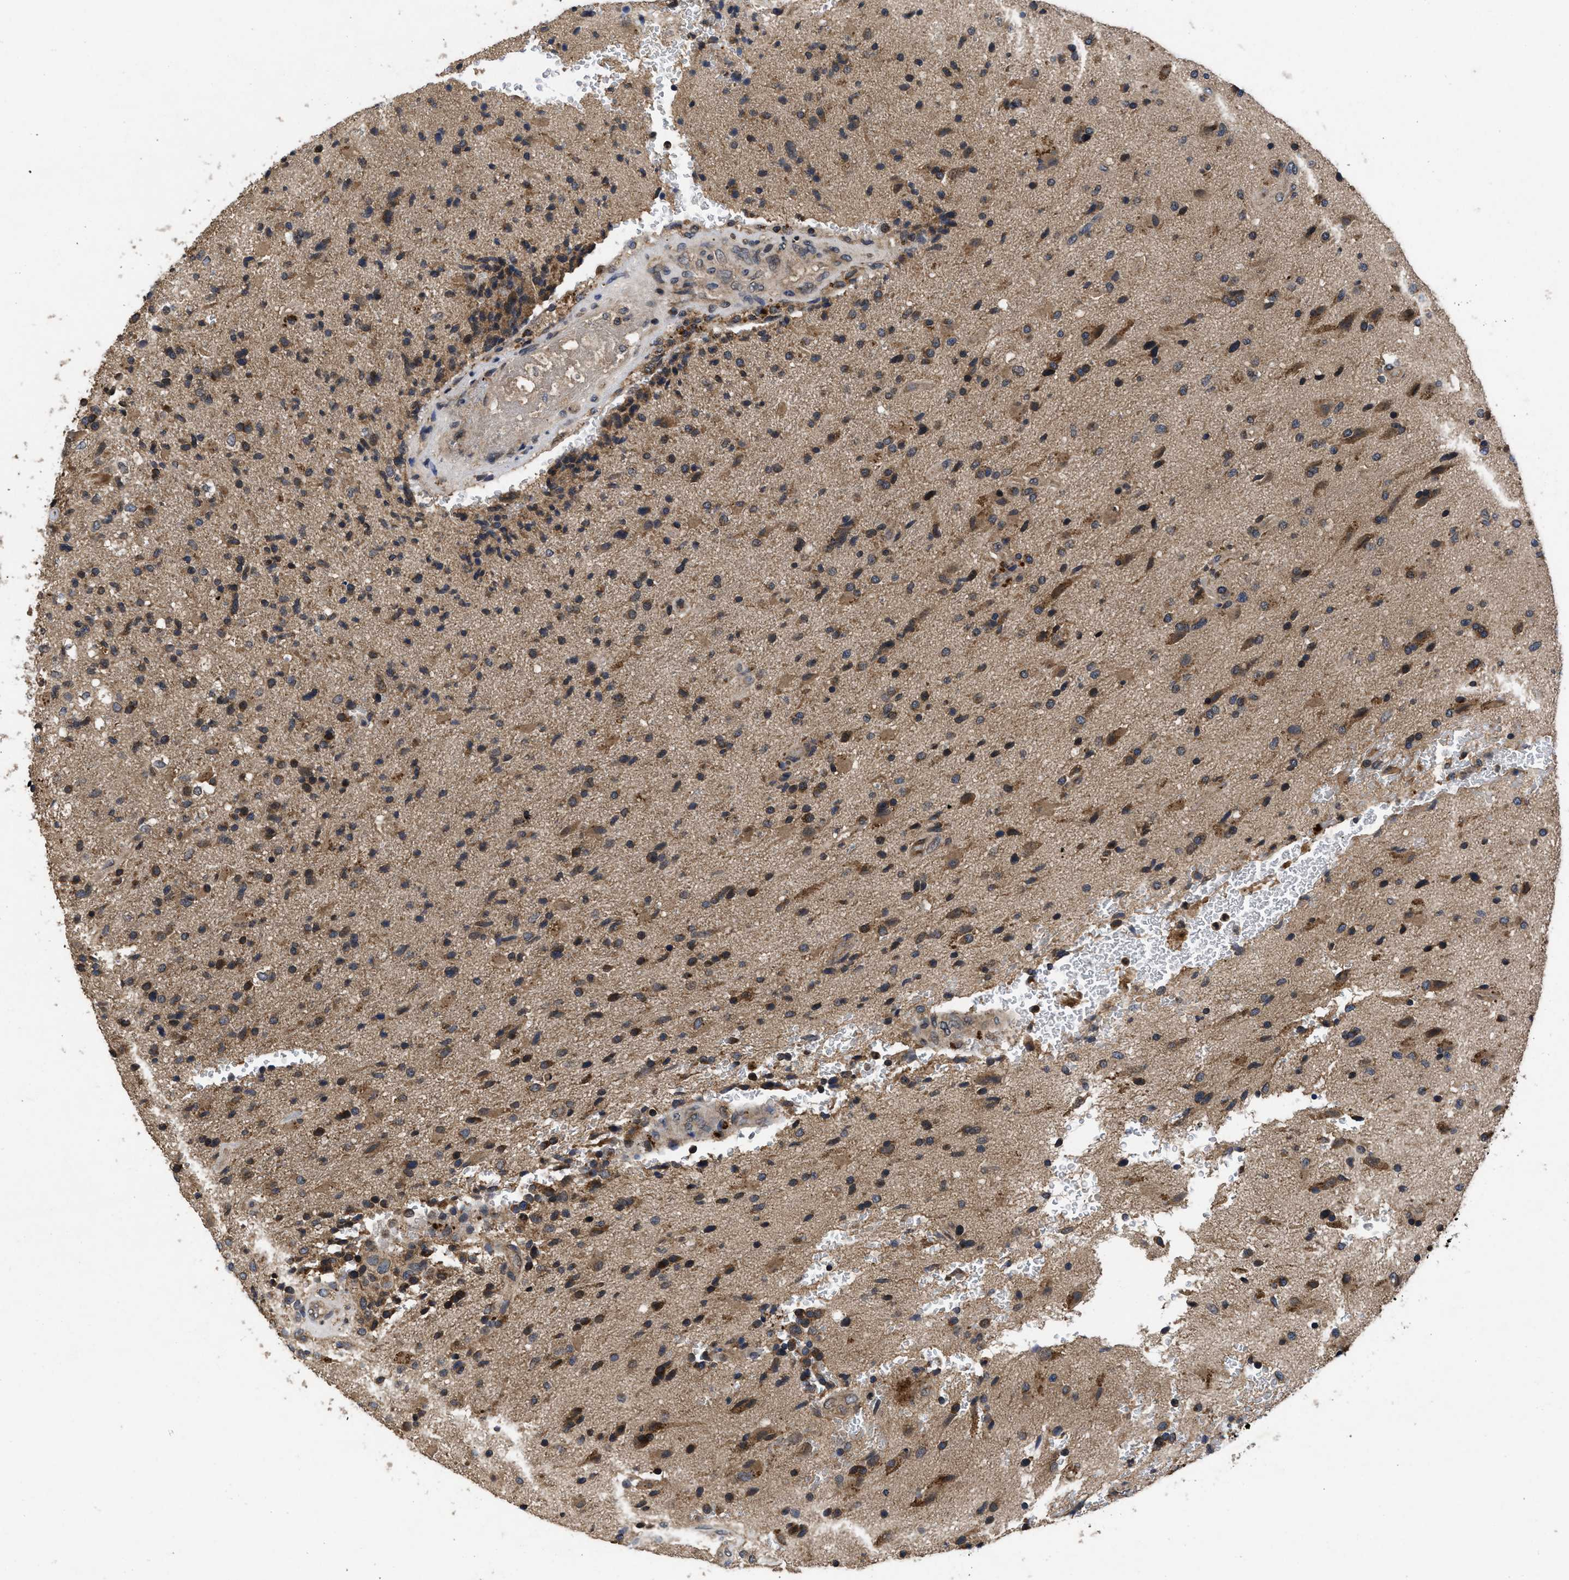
{"staining": {"intensity": "moderate", "quantity": ">75%", "location": "cytoplasmic/membranous"}, "tissue": "glioma", "cell_type": "Tumor cells", "image_type": "cancer", "snomed": [{"axis": "morphology", "description": "Glioma, malignant, High grade"}, {"axis": "topography", "description": "Brain"}], "caption": "Immunohistochemistry (IHC) micrograph of neoplastic tissue: human malignant high-grade glioma stained using immunohistochemistry displays medium levels of moderate protein expression localized specifically in the cytoplasmic/membranous of tumor cells, appearing as a cytoplasmic/membranous brown color.", "gene": "LRRC3", "patient": {"sex": "male", "age": 72}}